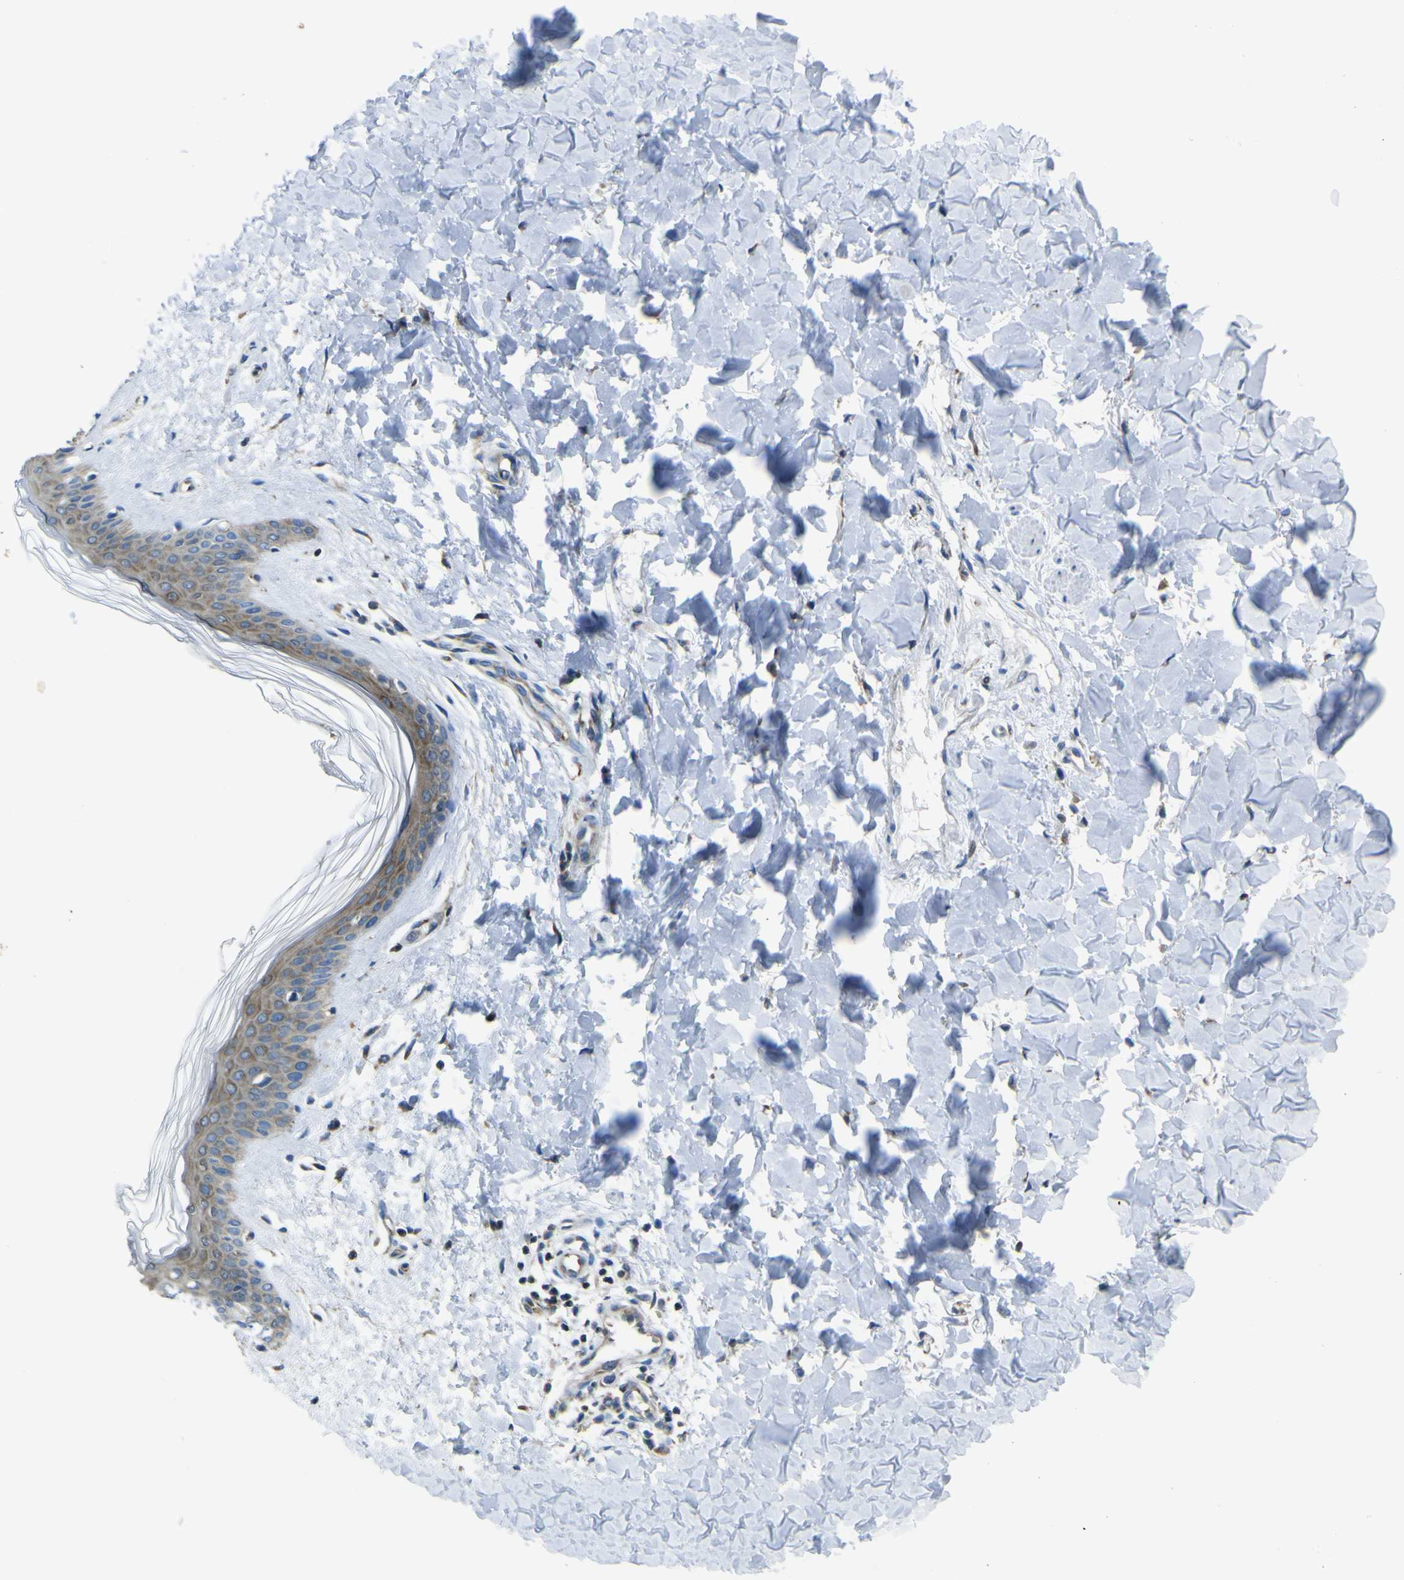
{"staining": {"intensity": "negative", "quantity": "none", "location": "none"}, "tissue": "skin", "cell_type": "Fibroblasts", "image_type": "normal", "snomed": [{"axis": "morphology", "description": "Normal tissue, NOS"}, {"axis": "topography", "description": "Skin"}], "caption": "A photomicrograph of skin stained for a protein displays no brown staining in fibroblasts. (Immunohistochemistry (ihc), brightfield microscopy, high magnification).", "gene": "STIM1", "patient": {"sex": "female", "age": 41}}